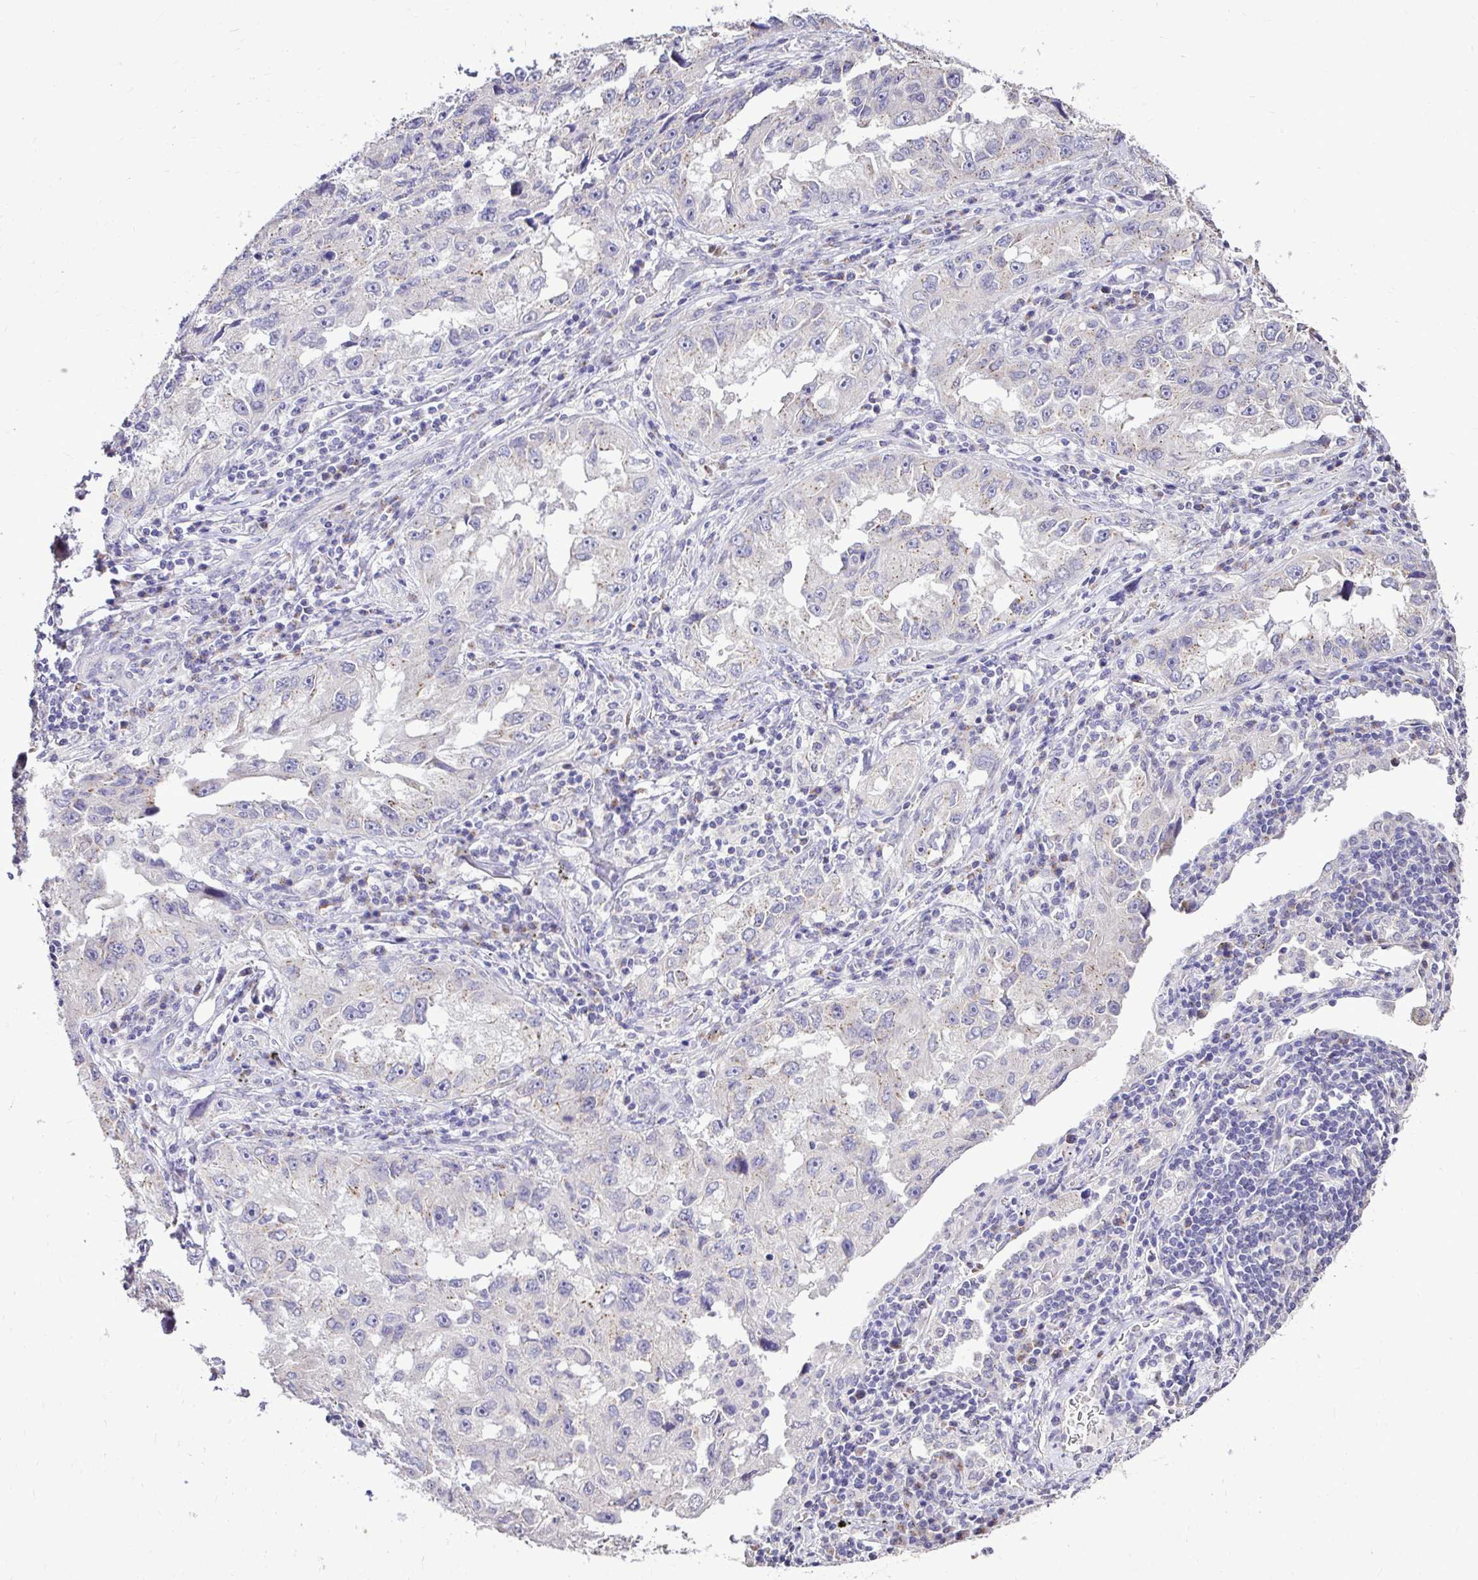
{"staining": {"intensity": "negative", "quantity": "none", "location": "none"}, "tissue": "lung cancer", "cell_type": "Tumor cells", "image_type": "cancer", "snomed": [{"axis": "morphology", "description": "Adenocarcinoma, NOS"}, {"axis": "topography", "description": "Lung"}], "caption": "Adenocarcinoma (lung) was stained to show a protein in brown. There is no significant positivity in tumor cells.", "gene": "KIAA1210", "patient": {"sex": "female", "age": 73}}